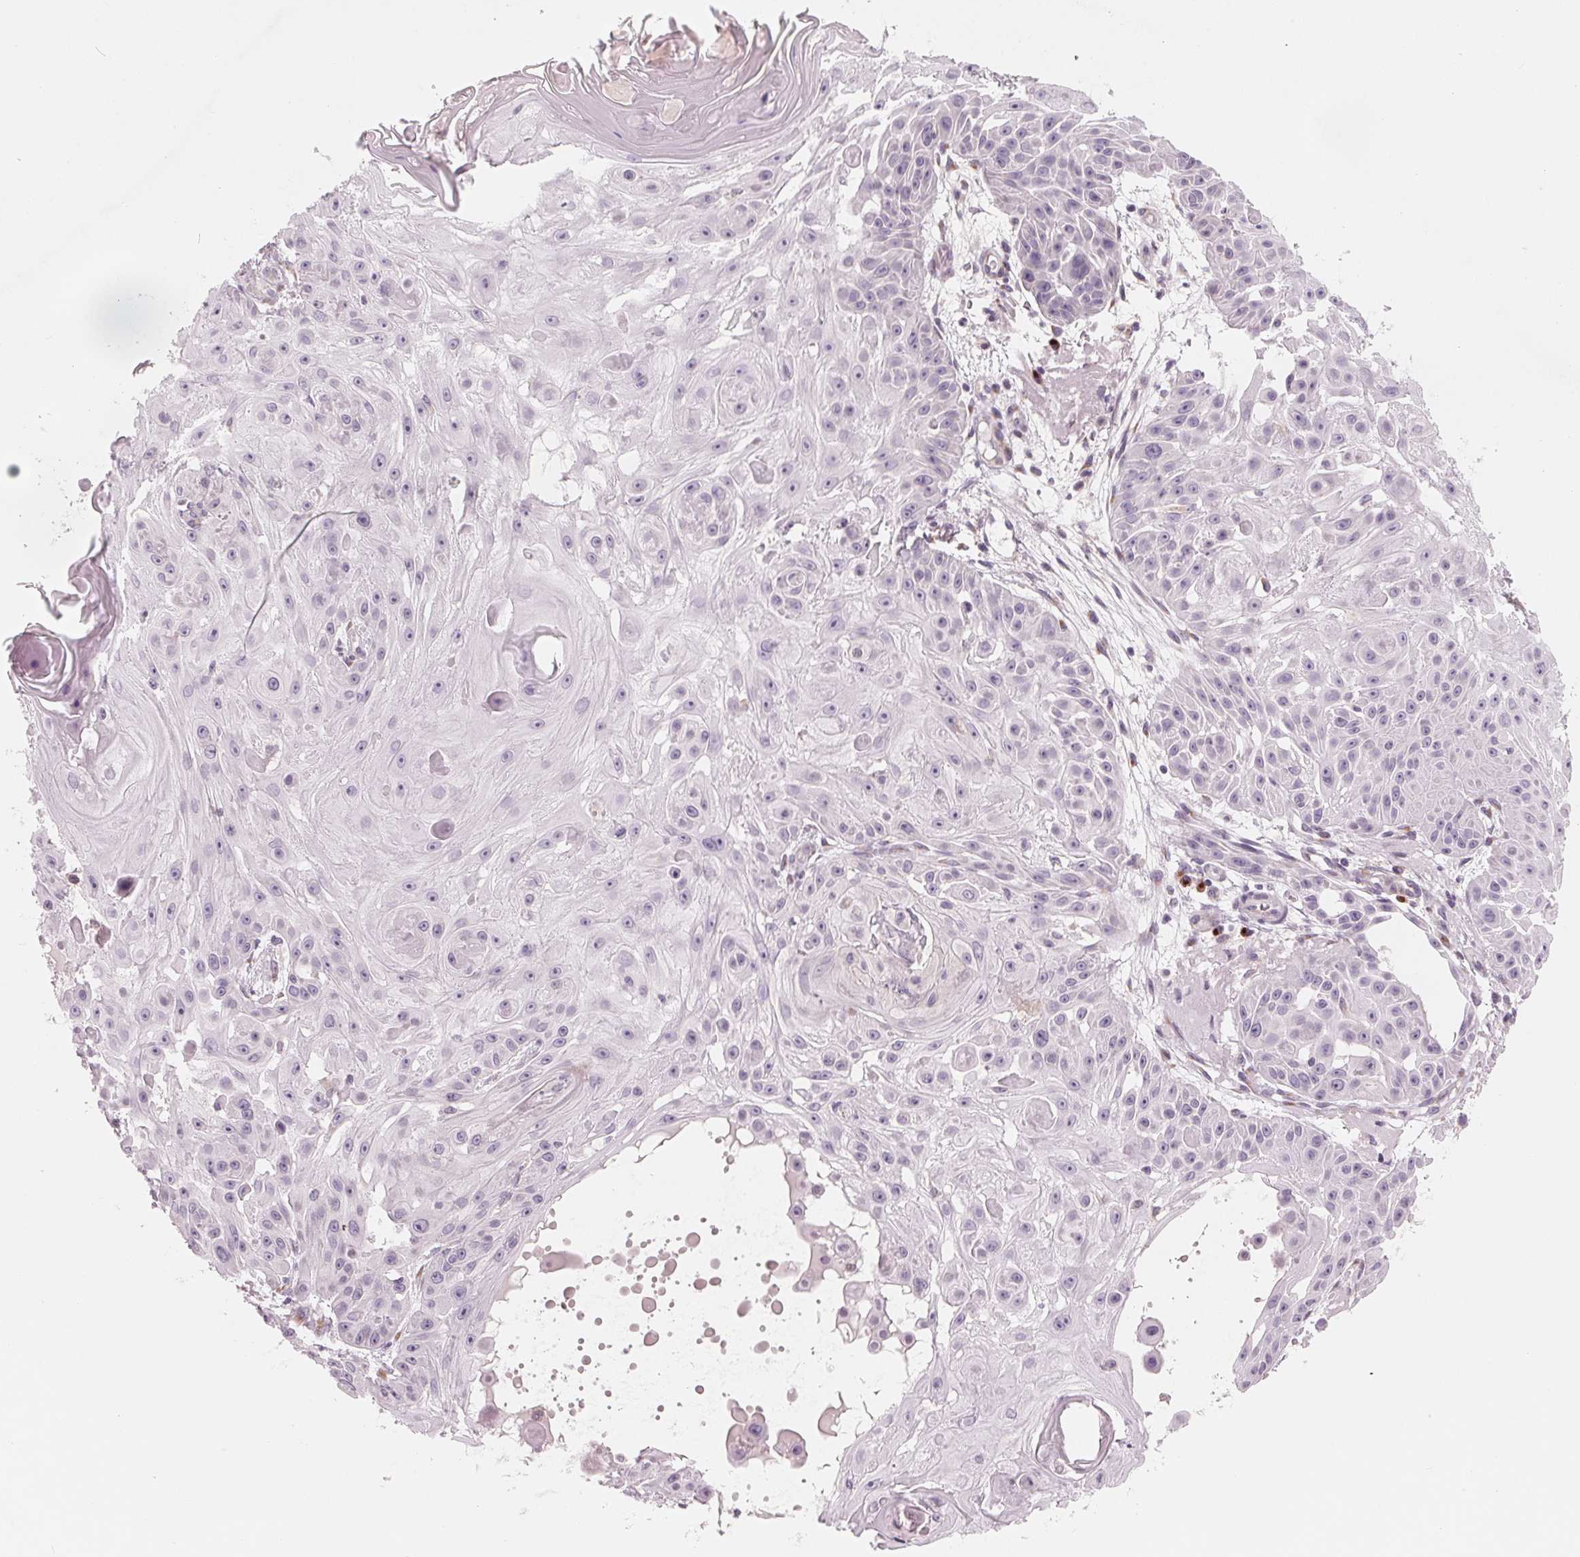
{"staining": {"intensity": "negative", "quantity": "none", "location": "none"}, "tissue": "skin cancer", "cell_type": "Tumor cells", "image_type": "cancer", "snomed": [{"axis": "morphology", "description": "Squamous cell carcinoma, NOS"}, {"axis": "topography", "description": "Skin"}], "caption": "The IHC histopathology image has no significant expression in tumor cells of squamous cell carcinoma (skin) tissue.", "gene": "IL9R", "patient": {"sex": "male", "age": 91}}